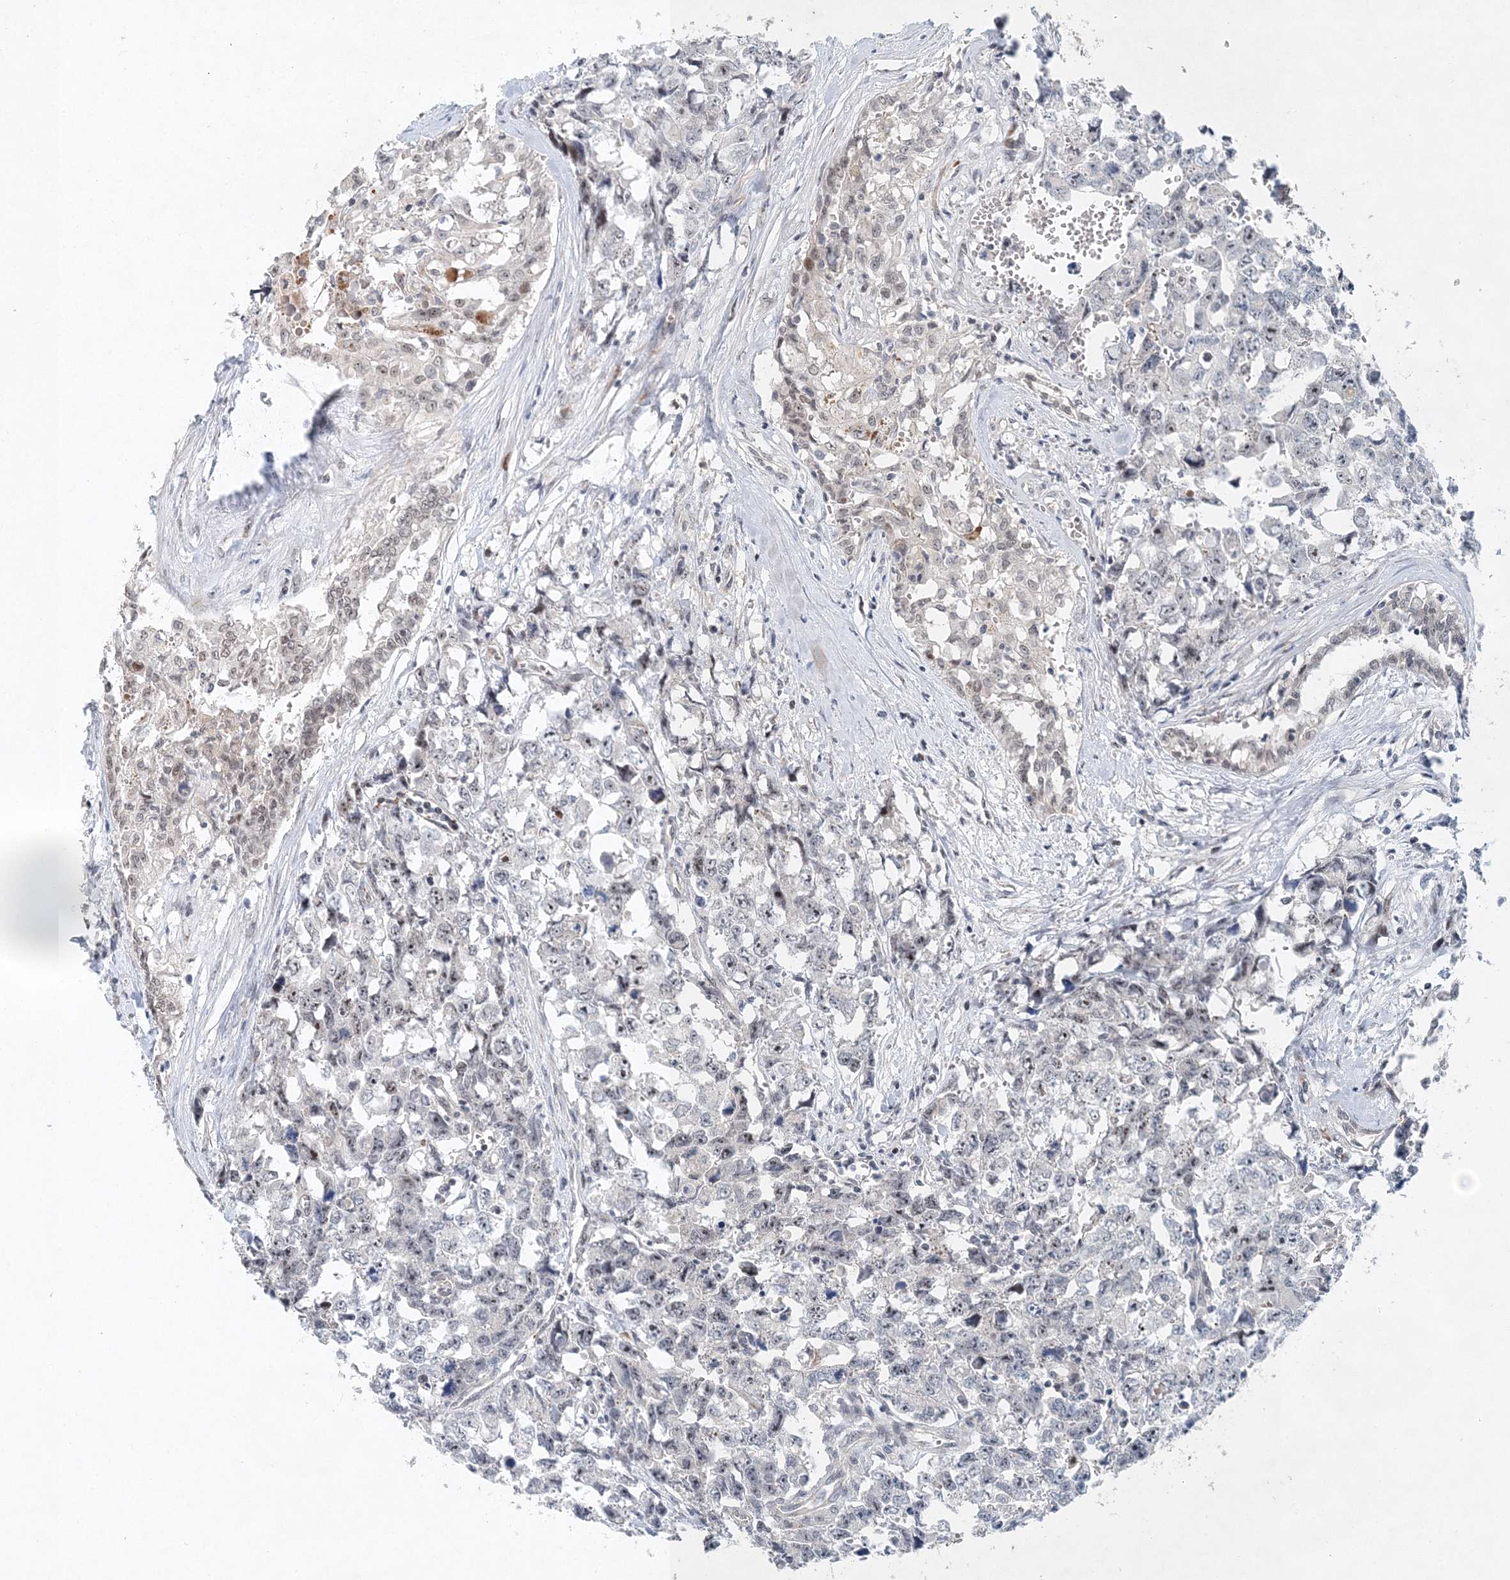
{"staining": {"intensity": "negative", "quantity": "none", "location": "none"}, "tissue": "testis cancer", "cell_type": "Tumor cells", "image_type": "cancer", "snomed": [{"axis": "morphology", "description": "Carcinoma, Embryonal, NOS"}, {"axis": "topography", "description": "Testis"}], "caption": "Immunohistochemistry micrograph of neoplastic tissue: human embryonal carcinoma (testis) stained with DAB displays no significant protein positivity in tumor cells.", "gene": "UIMC1", "patient": {"sex": "male", "age": 31}}